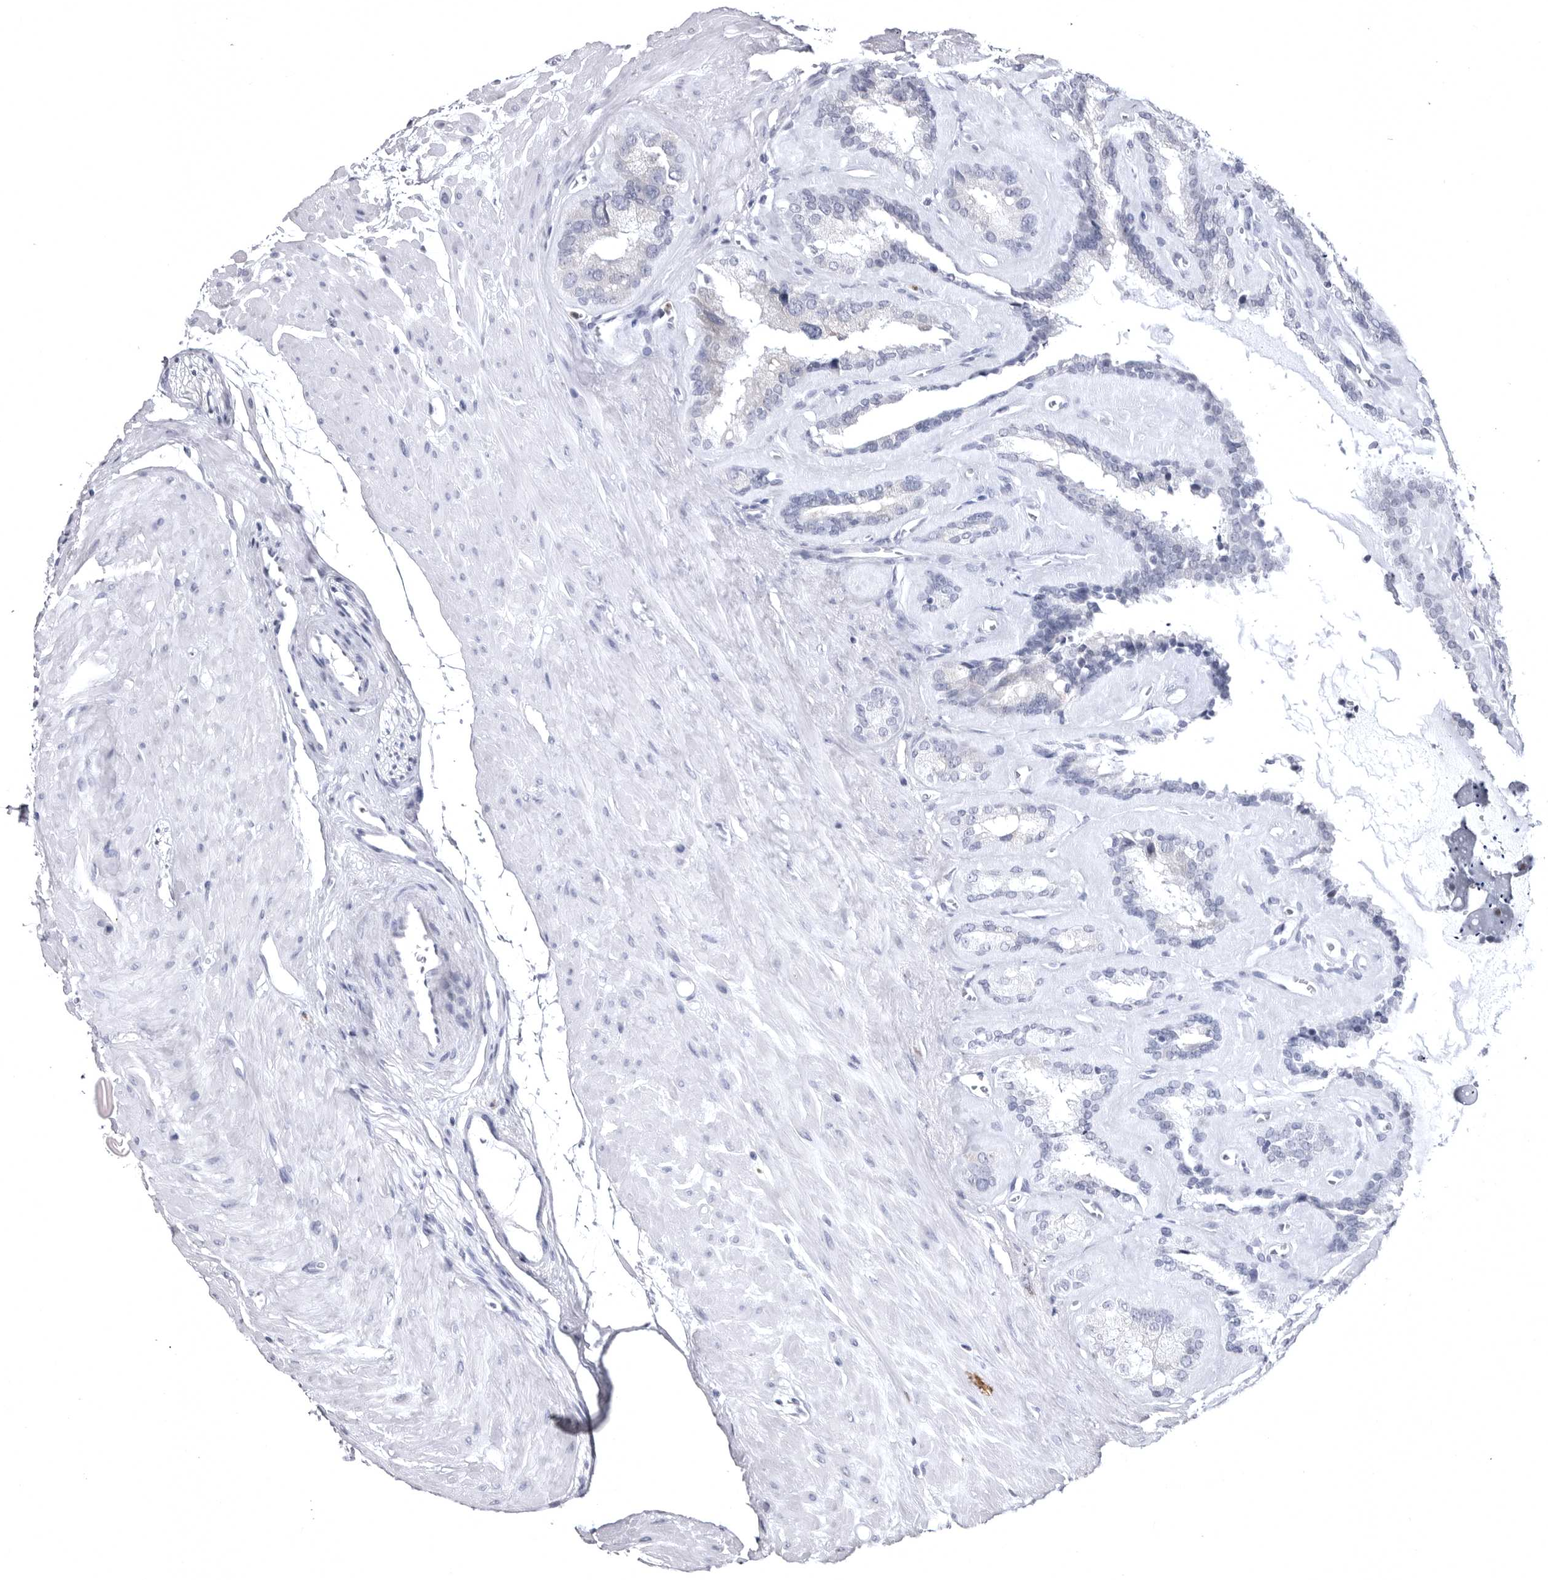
{"staining": {"intensity": "negative", "quantity": "none", "location": "none"}, "tissue": "seminal vesicle", "cell_type": "Glandular cells", "image_type": "normal", "snomed": [{"axis": "morphology", "description": "Normal tissue, NOS"}, {"axis": "topography", "description": "Prostate"}, {"axis": "topography", "description": "Seminal veicle"}], "caption": "Human seminal vesicle stained for a protein using immunohistochemistry demonstrates no positivity in glandular cells.", "gene": "STAP2", "patient": {"sex": "male", "age": 59}}